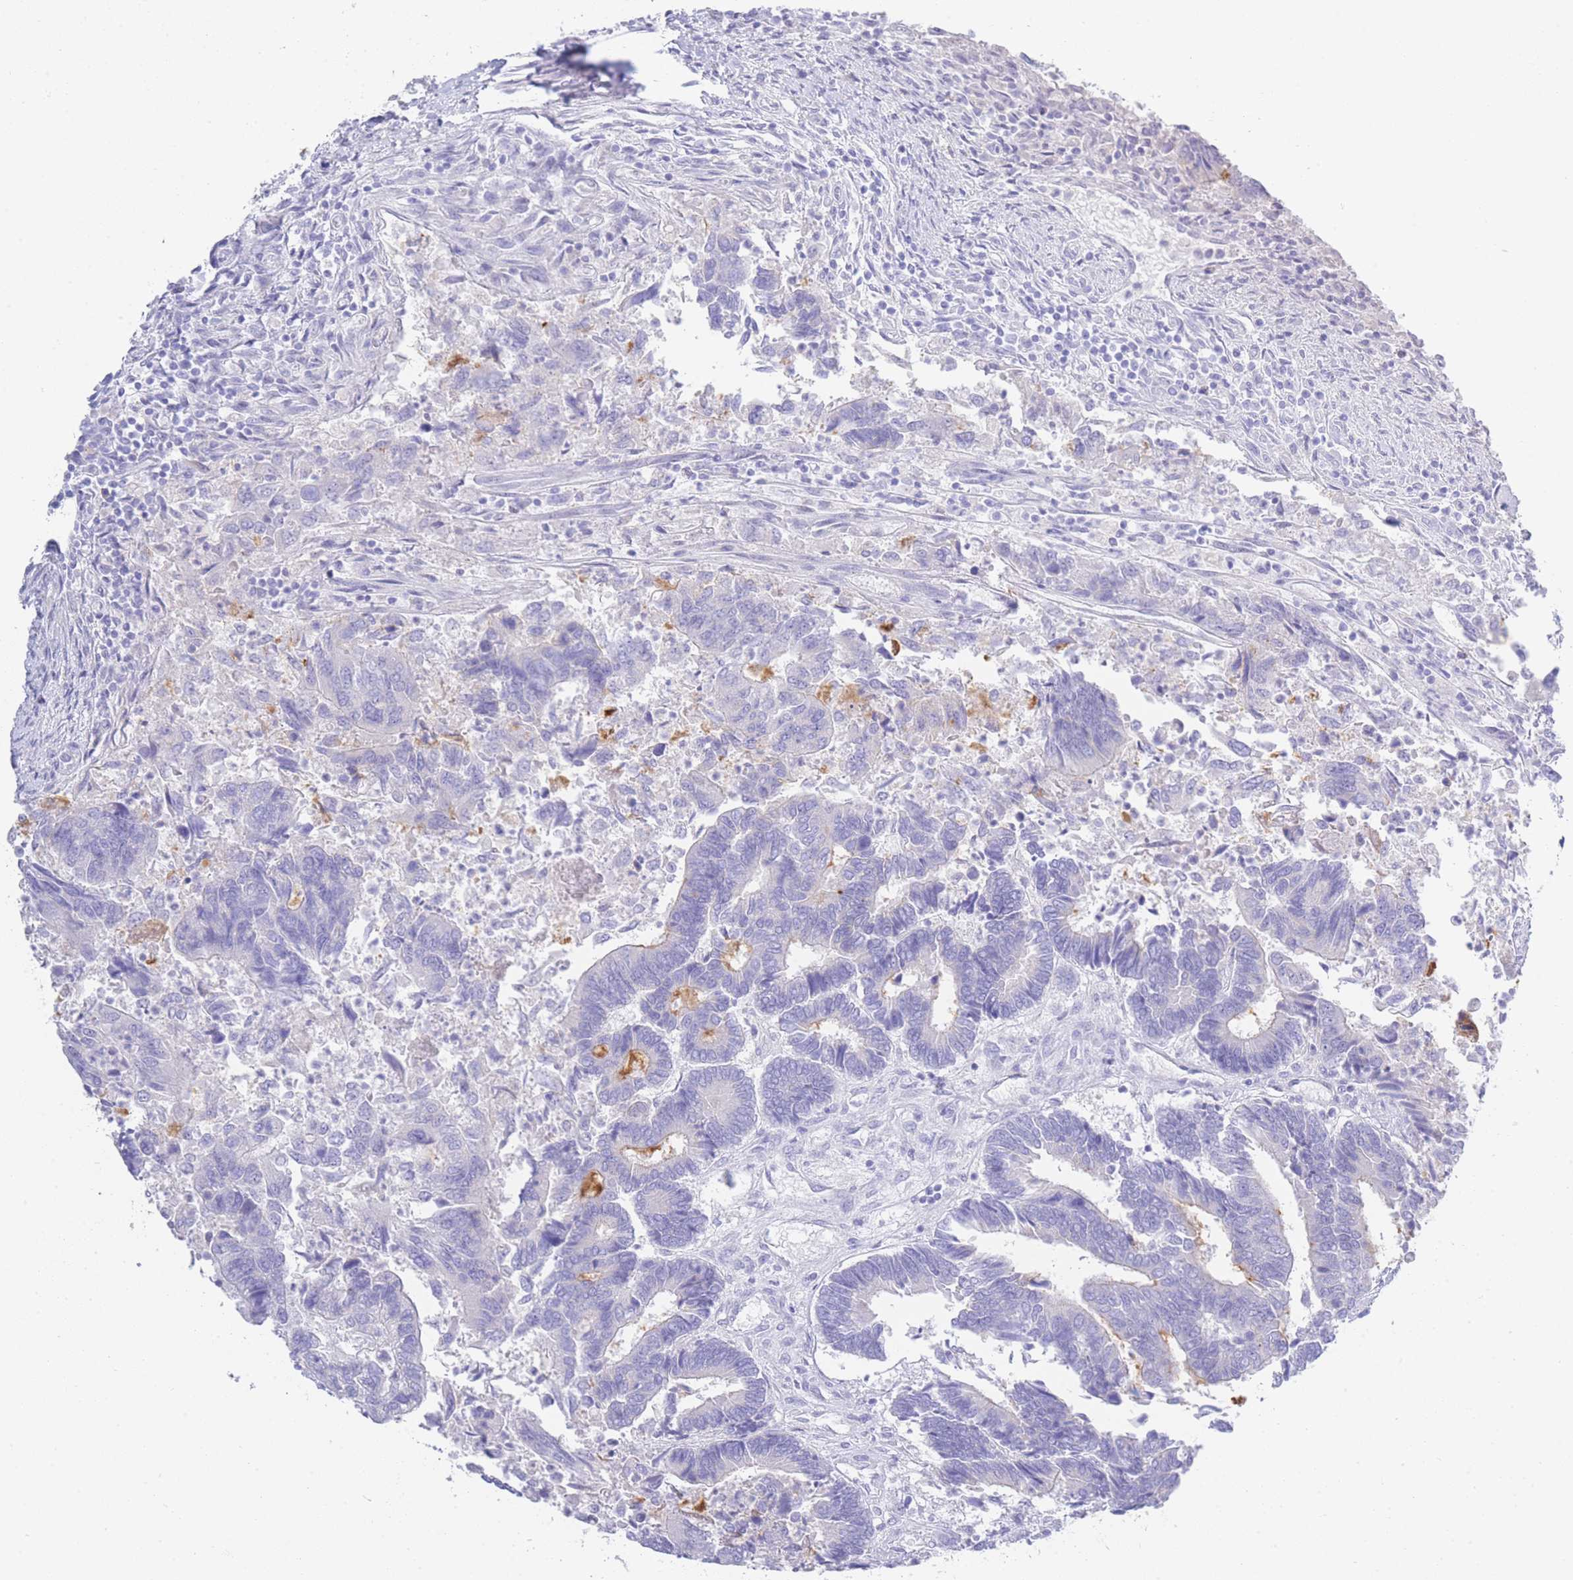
{"staining": {"intensity": "negative", "quantity": "none", "location": "none"}, "tissue": "colorectal cancer", "cell_type": "Tumor cells", "image_type": "cancer", "snomed": [{"axis": "morphology", "description": "Adenocarcinoma, NOS"}, {"axis": "topography", "description": "Colon"}], "caption": "Immunohistochemistry (IHC) photomicrograph of neoplastic tissue: human adenocarcinoma (colorectal) stained with DAB exhibits no significant protein expression in tumor cells.", "gene": "LRRC37A", "patient": {"sex": "female", "age": 67}}